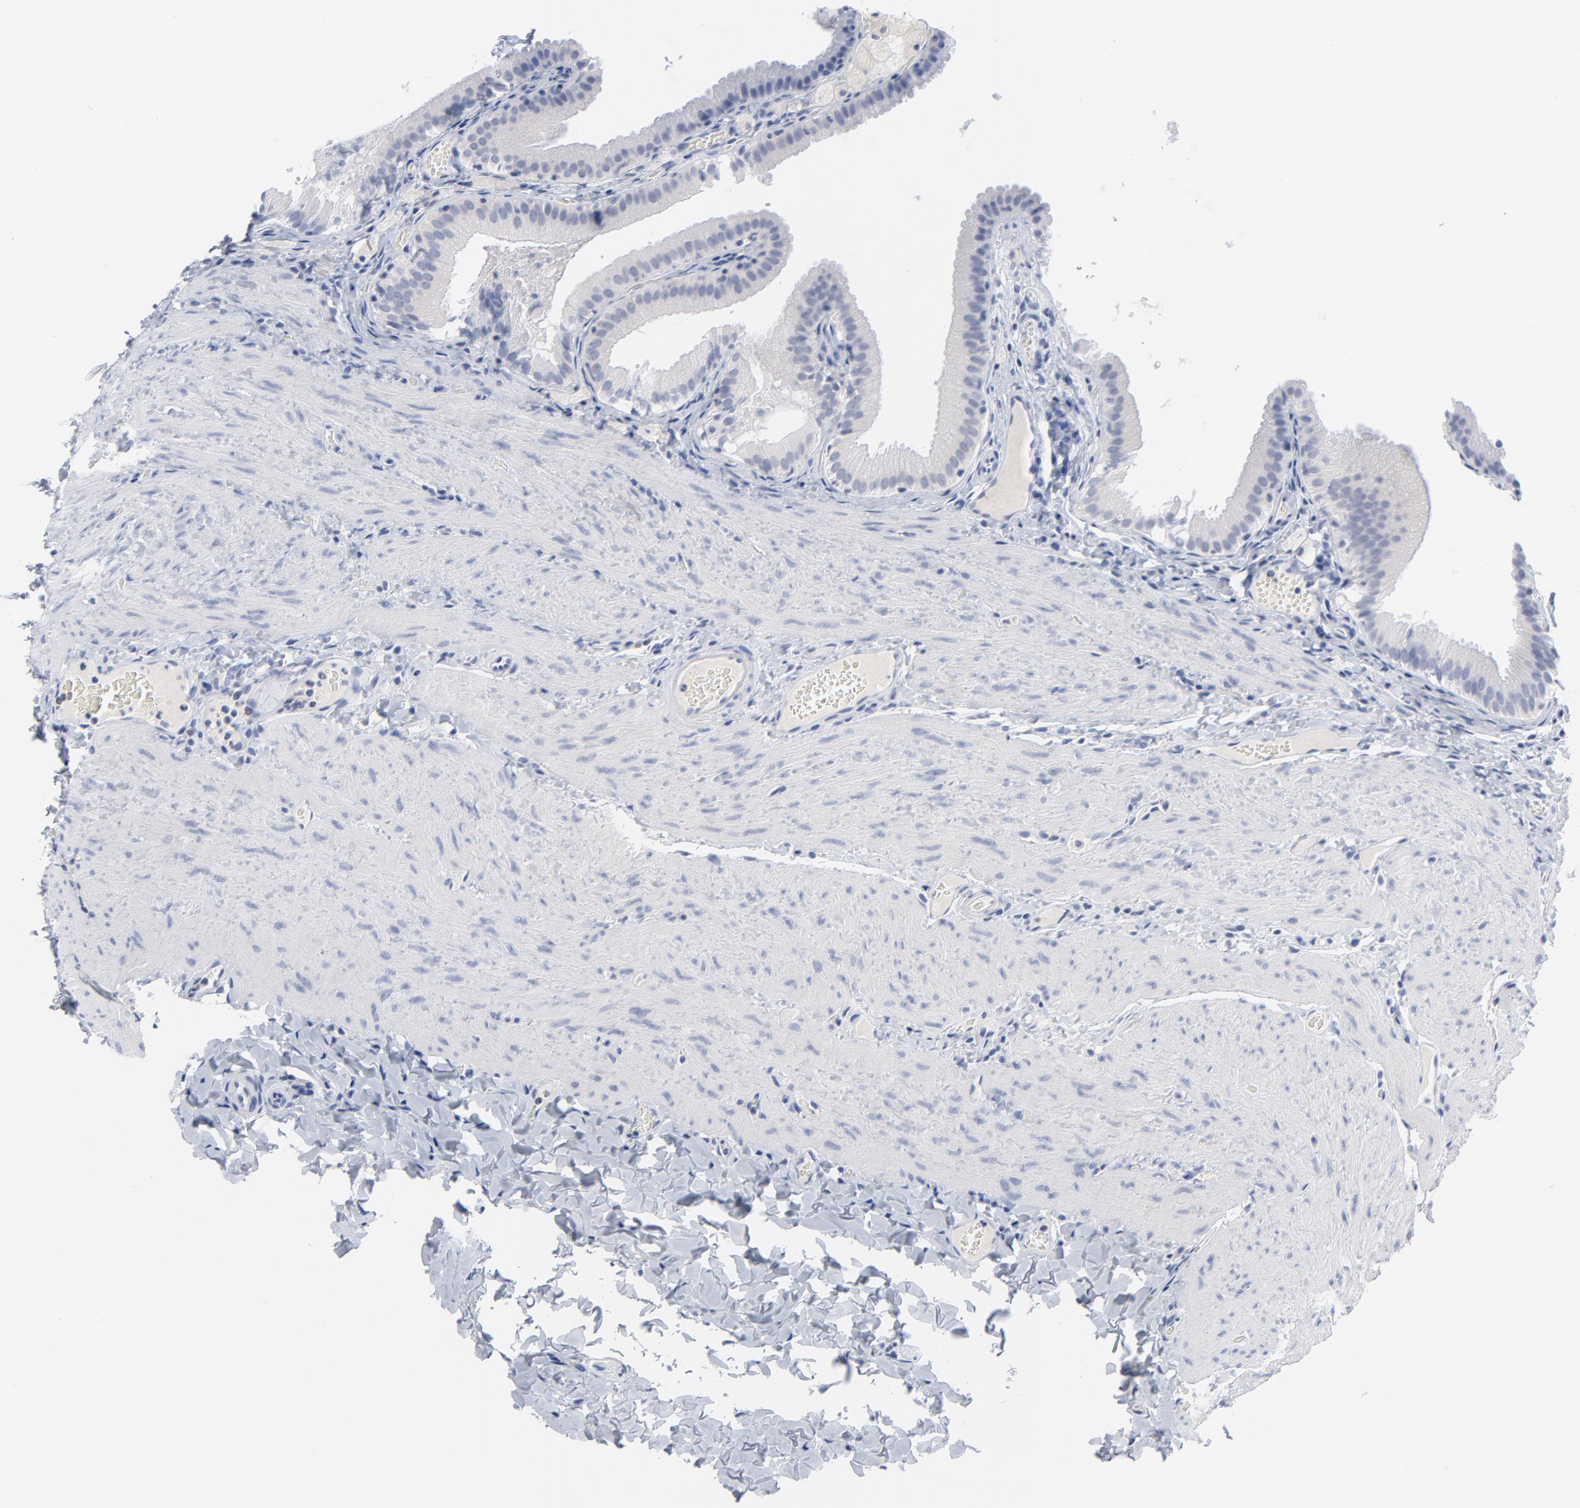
{"staining": {"intensity": "negative", "quantity": "none", "location": "none"}, "tissue": "gallbladder", "cell_type": "Glandular cells", "image_type": "normal", "snomed": [{"axis": "morphology", "description": "Normal tissue, NOS"}, {"axis": "topography", "description": "Gallbladder"}], "caption": "Immunohistochemistry (IHC) image of normal gallbladder stained for a protein (brown), which shows no staining in glandular cells. The staining was performed using DAB to visualize the protein expression in brown, while the nuclei were stained in blue with hematoxylin (Magnification: 20x).", "gene": "CLEC4G", "patient": {"sex": "female", "age": 24}}